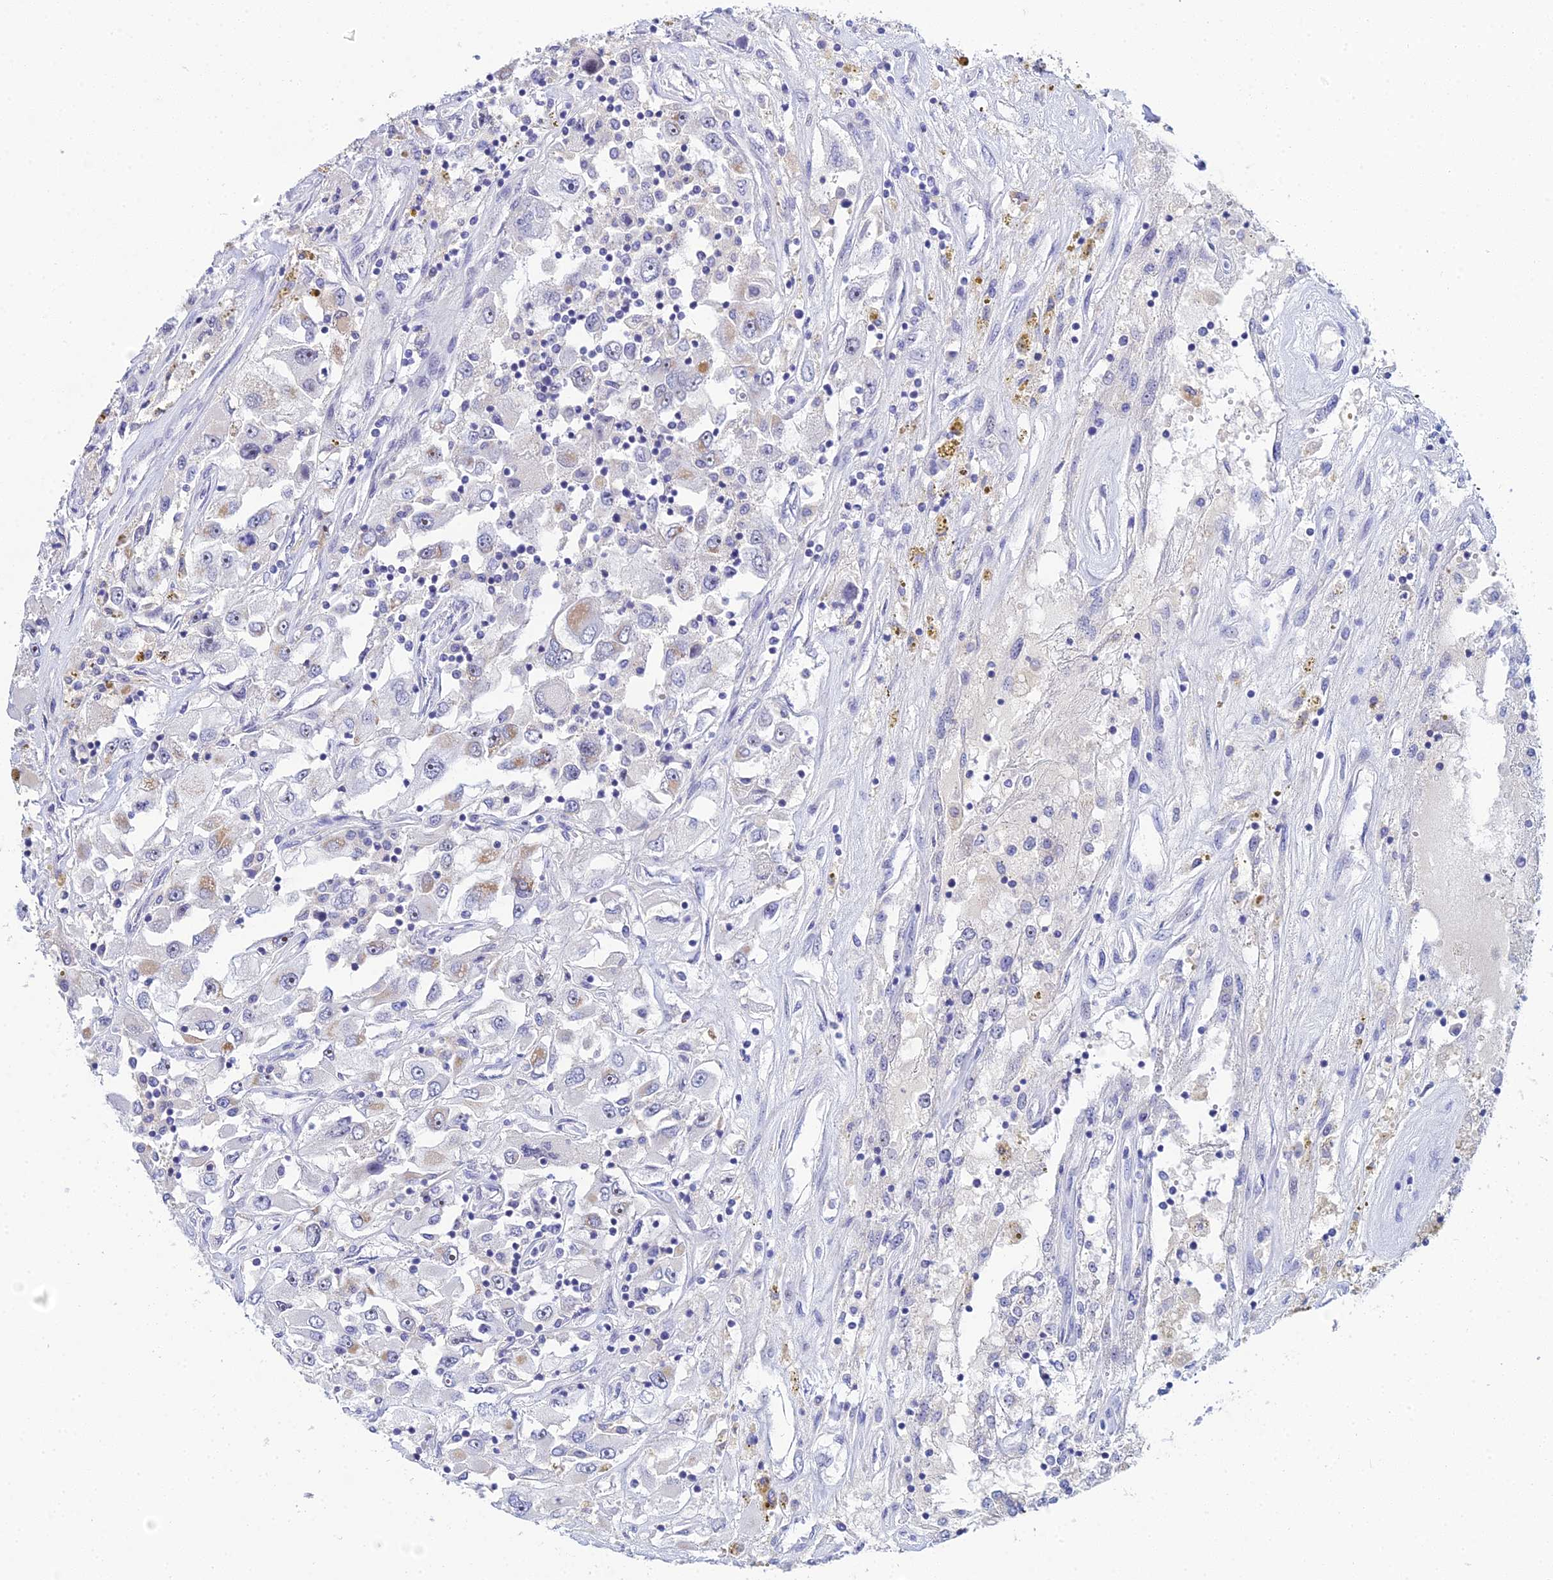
{"staining": {"intensity": "moderate", "quantity": "<25%", "location": "cytoplasmic/membranous"}, "tissue": "renal cancer", "cell_type": "Tumor cells", "image_type": "cancer", "snomed": [{"axis": "morphology", "description": "Adenocarcinoma, NOS"}, {"axis": "topography", "description": "Kidney"}], "caption": "This micrograph reveals IHC staining of human renal cancer, with low moderate cytoplasmic/membranous expression in approximately <25% of tumor cells.", "gene": "PLPP4", "patient": {"sex": "female", "age": 52}}